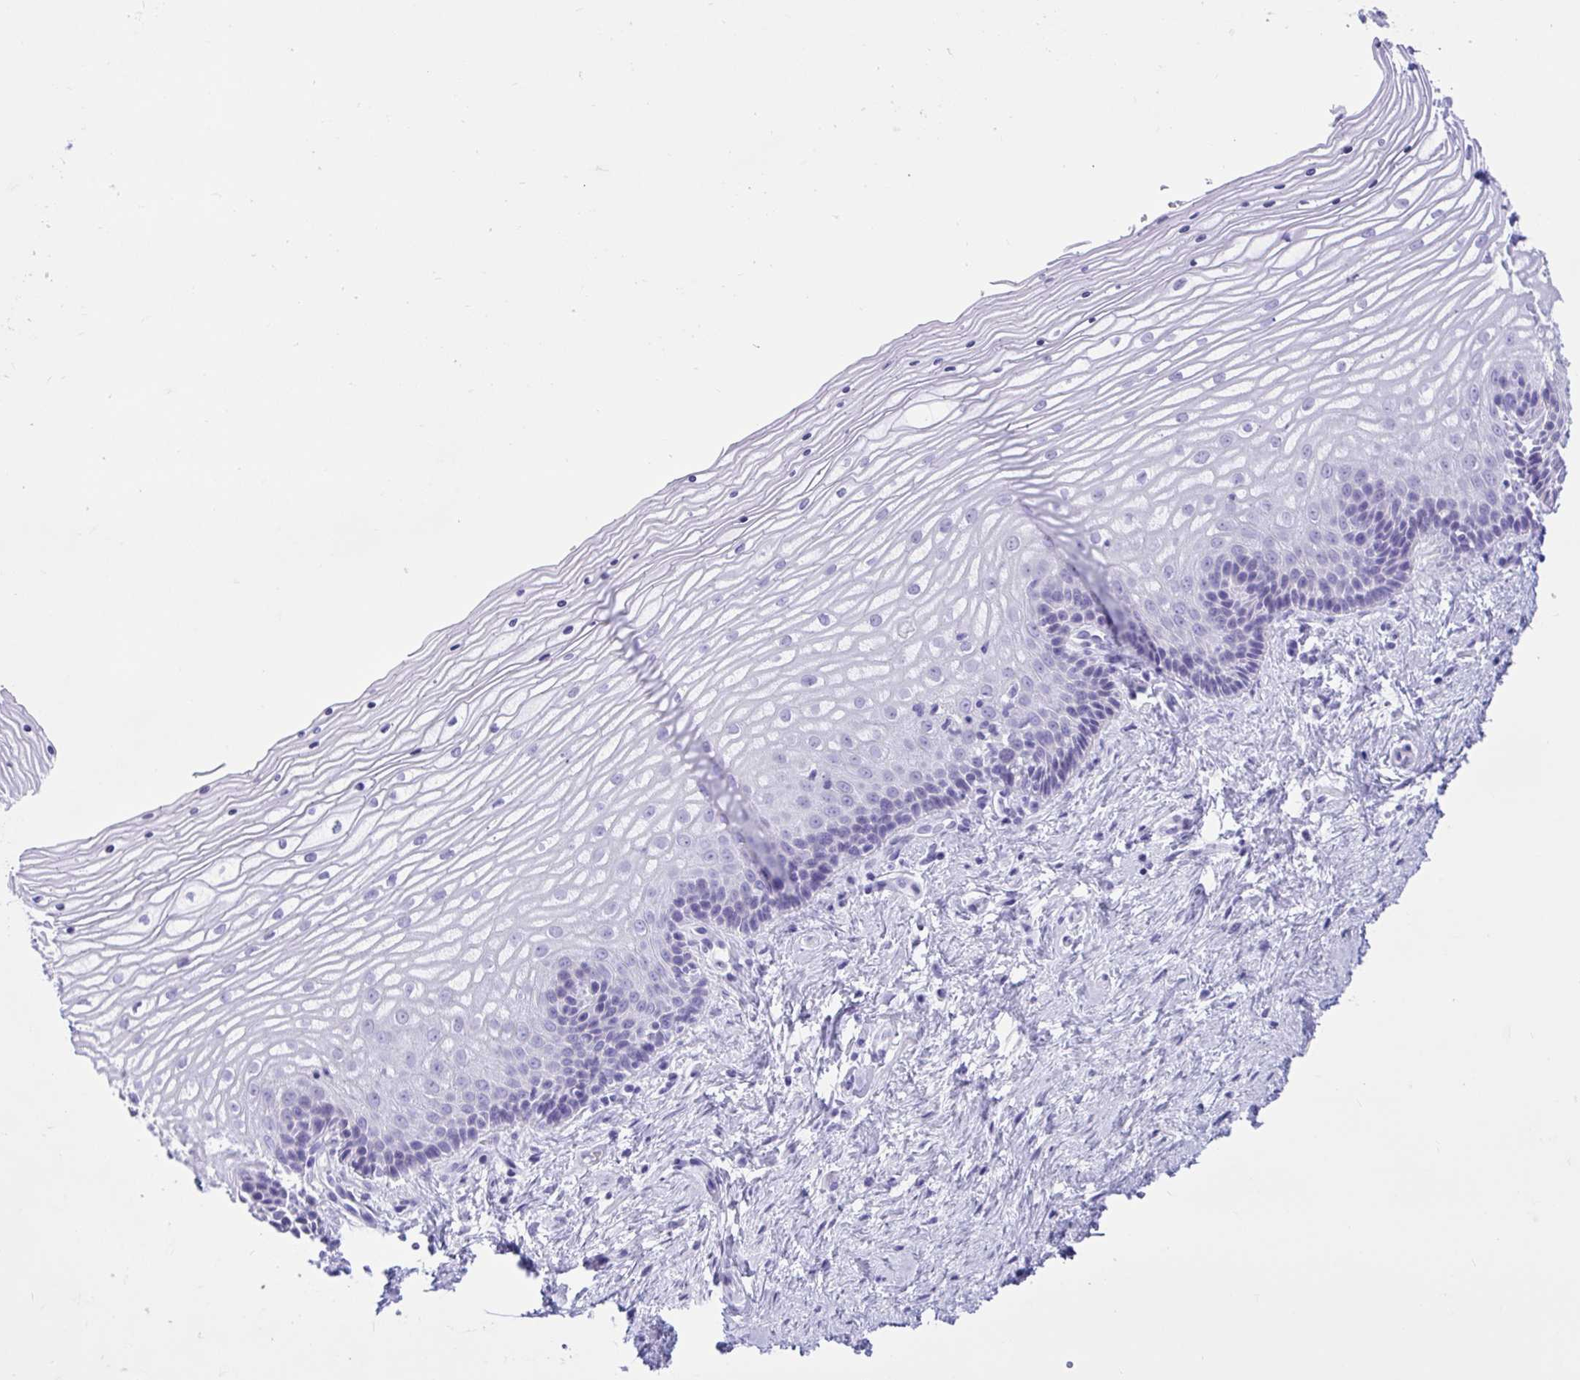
{"staining": {"intensity": "negative", "quantity": "none", "location": "none"}, "tissue": "vagina", "cell_type": "Squamous epithelial cells", "image_type": "normal", "snomed": [{"axis": "morphology", "description": "Normal tissue, NOS"}, {"axis": "topography", "description": "Vagina"}], "caption": "DAB immunohistochemical staining of normal human vagina demonstrates no significant staining in squamous epithelial cells.", "gene": "TMEM35A", "patient": {"sex": "female", "age": 45}}